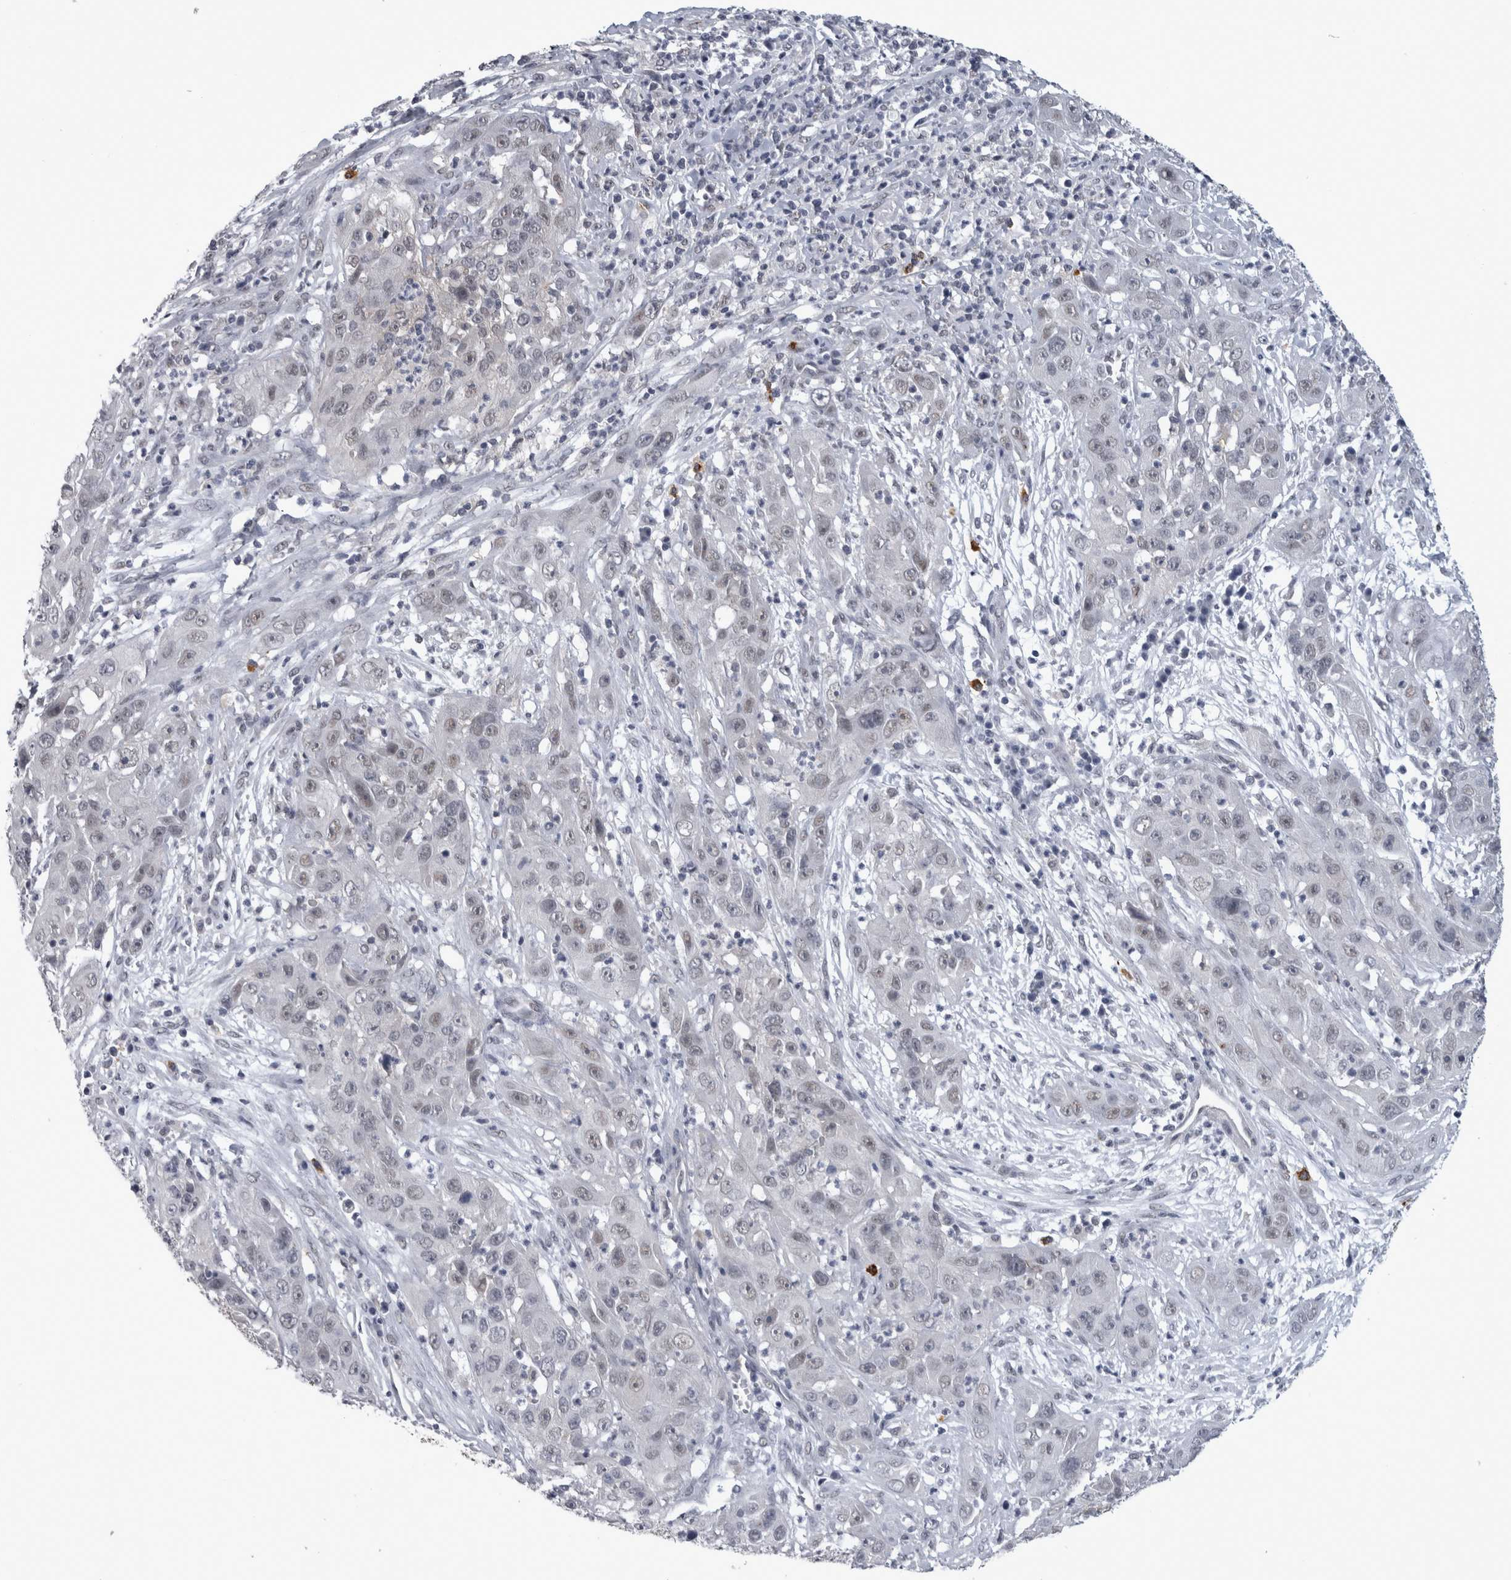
{"staining": {"intensity": "weak", "quantity": "<25%", "location": "nuclear"}, "tissue": "cervical cancer", "cell_type": "Tumor cells", "image_type": "cancer", "snomed": [{"axis": "morphology", "description": "Squamous cell carcinoma, NOS"}, {"axis": "topography", "description": "Cervix"}], "caption": "Tumor cells are negative for protein expression in human cervical cancer (squamous cell carcinoma).", "gene": "PEBP4", "patient": {"sex": "female", "age": 32}}